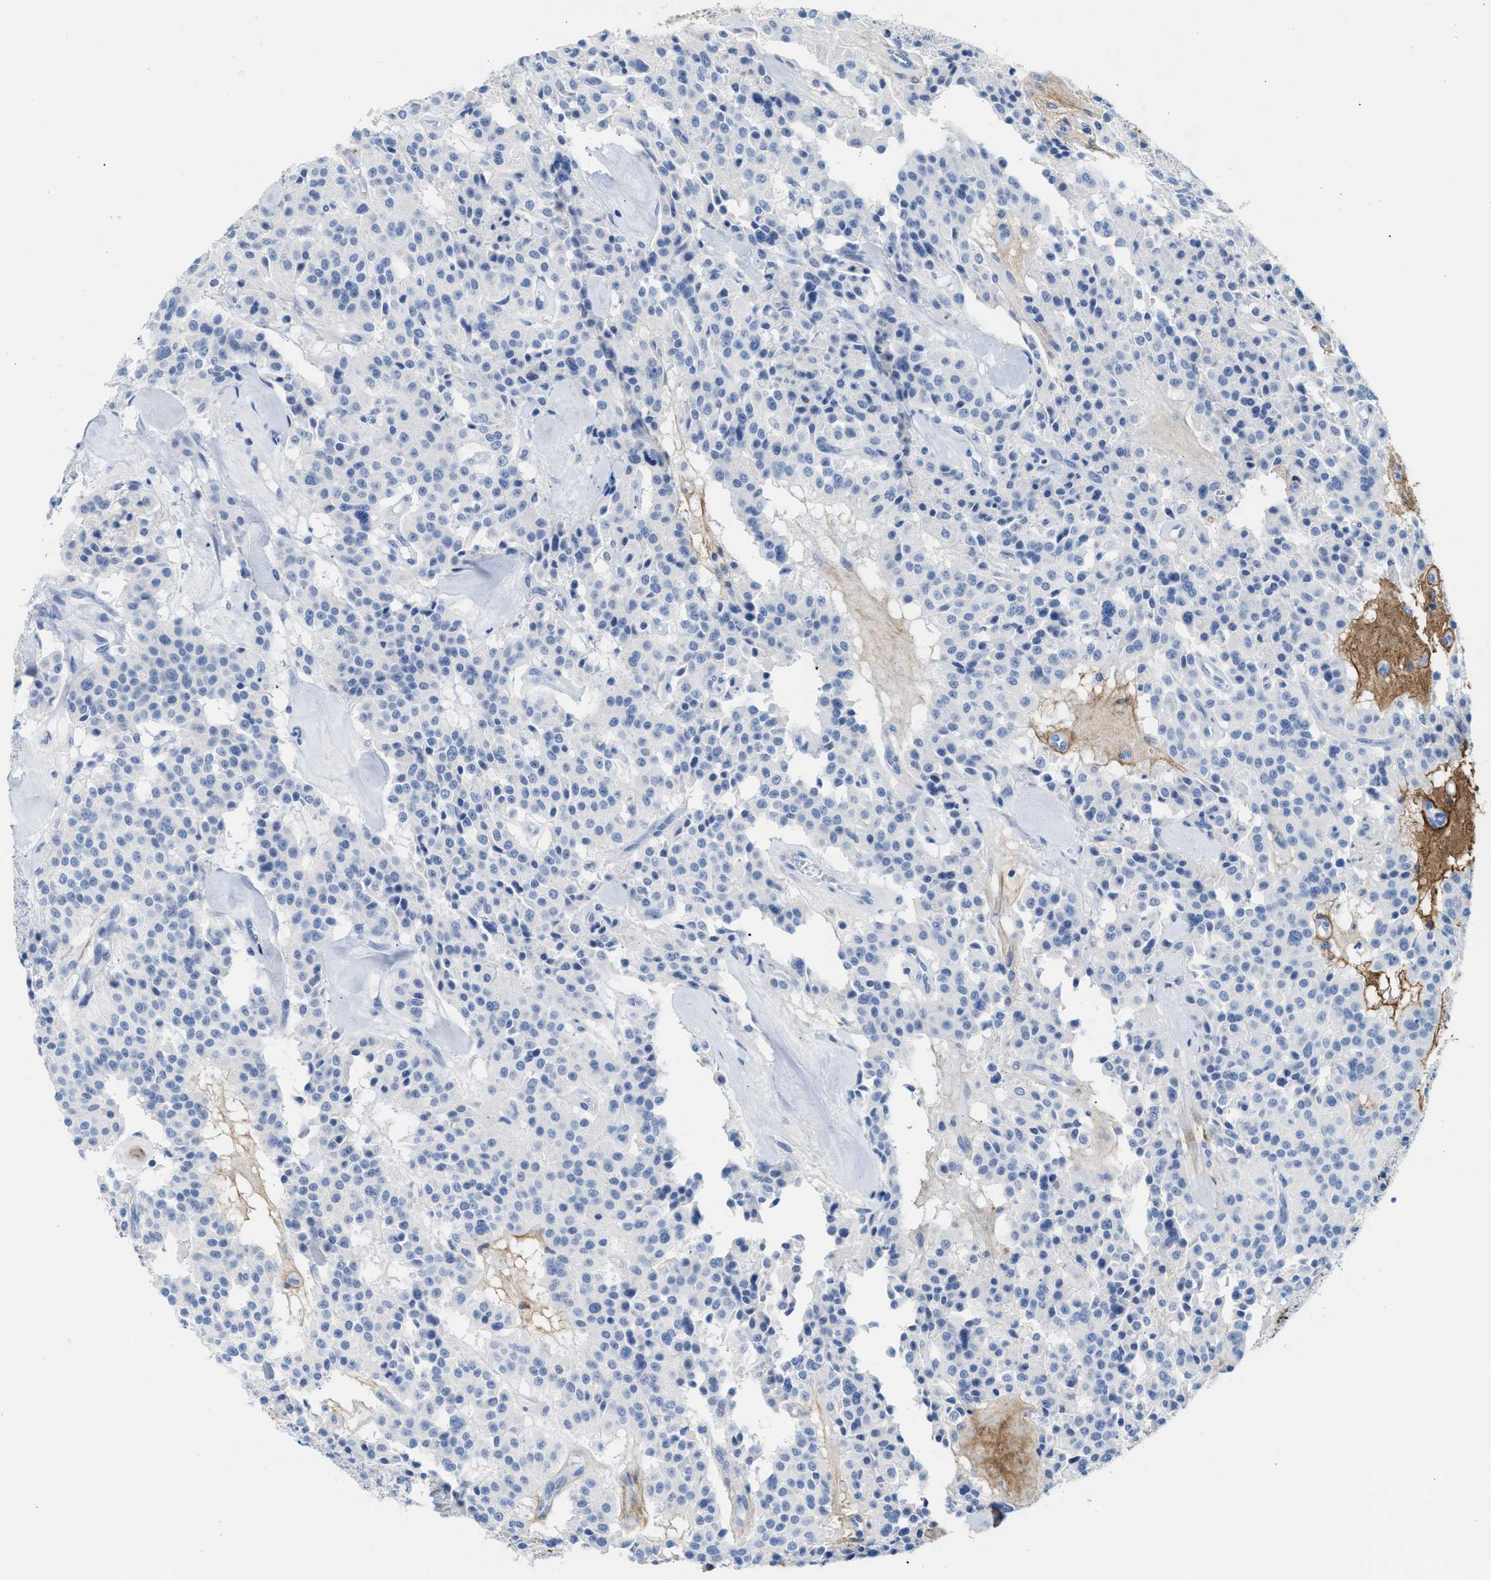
{"staining": {"intensity": "negative", "quantity": "none", "location": "none"}, "tissue": "carcinoid", "cell_type": "Tumor cells", "image_type": "cancer", "snomed": [{"axis": "morphology", "description": "Carcinoid, malignant, NOS"}, {"axis": "topography", "description": "Lung"}], "caption": "This is a photomicrograph of IHC staining of malignant carcinoid, which shows no expression in tumor cells.", "gene": "TNR", "patient": {"sex": "male", "age": 30}}